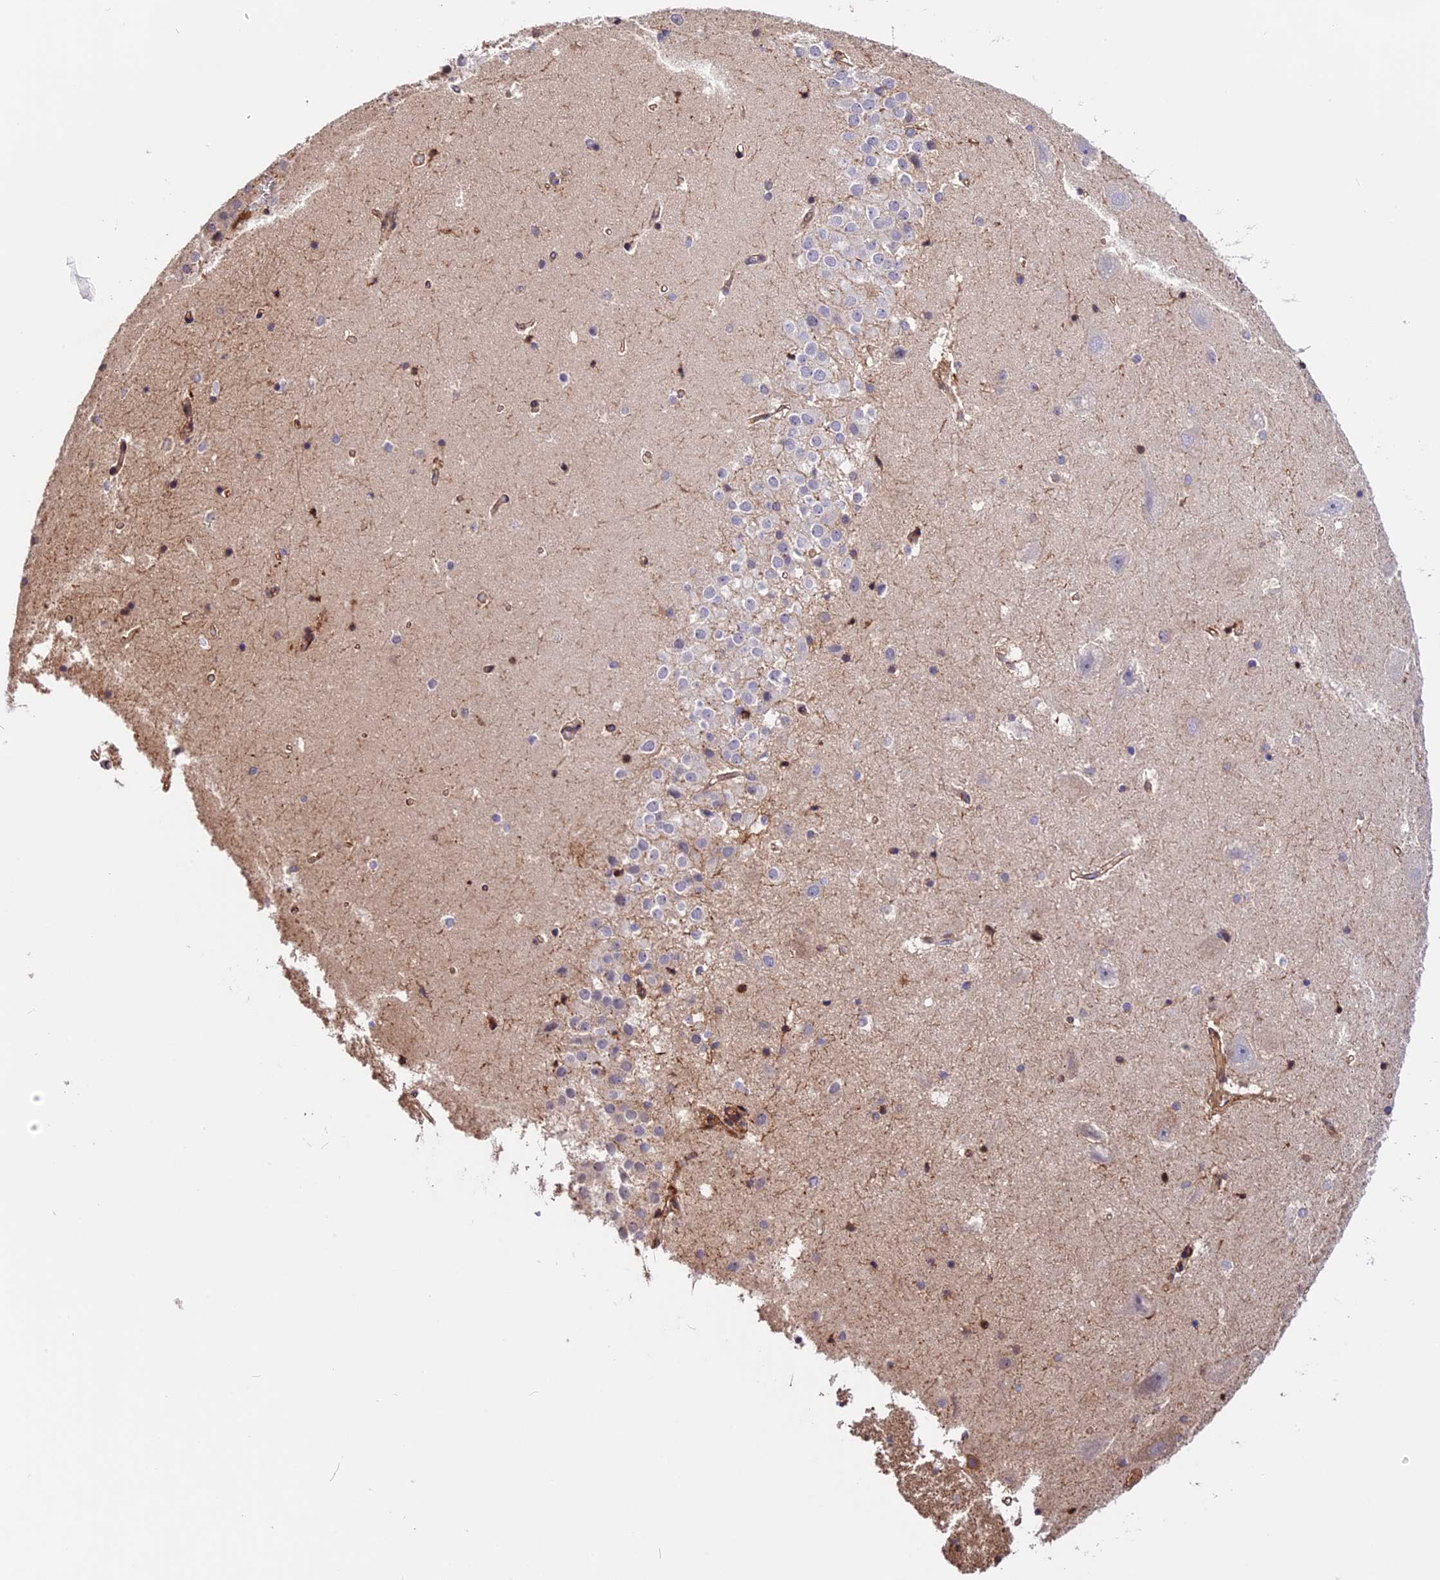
{"staining": {"intensity": "negative", "quantity": "none", "location": "none"}, "tissue": "hippocampus", "cell_type": "Glial cells", "image_type": "normal", "snomed": [{"axis": "morphology", "description": "Normal tissue, NOS"}, {"axis": "topography", "description": "Hippocampus"}], "caption": "Immunohistochemical staining of unremarkable hippocampus shows no significant positivity in glial cells. (Brightfield microscopy of DAB (3,3'-diaminobenzidine) immunohistochemistry (IHC) at high magnification).", "gene": "HERPUD1", "patient": {"sex": "female", "age": 52}}